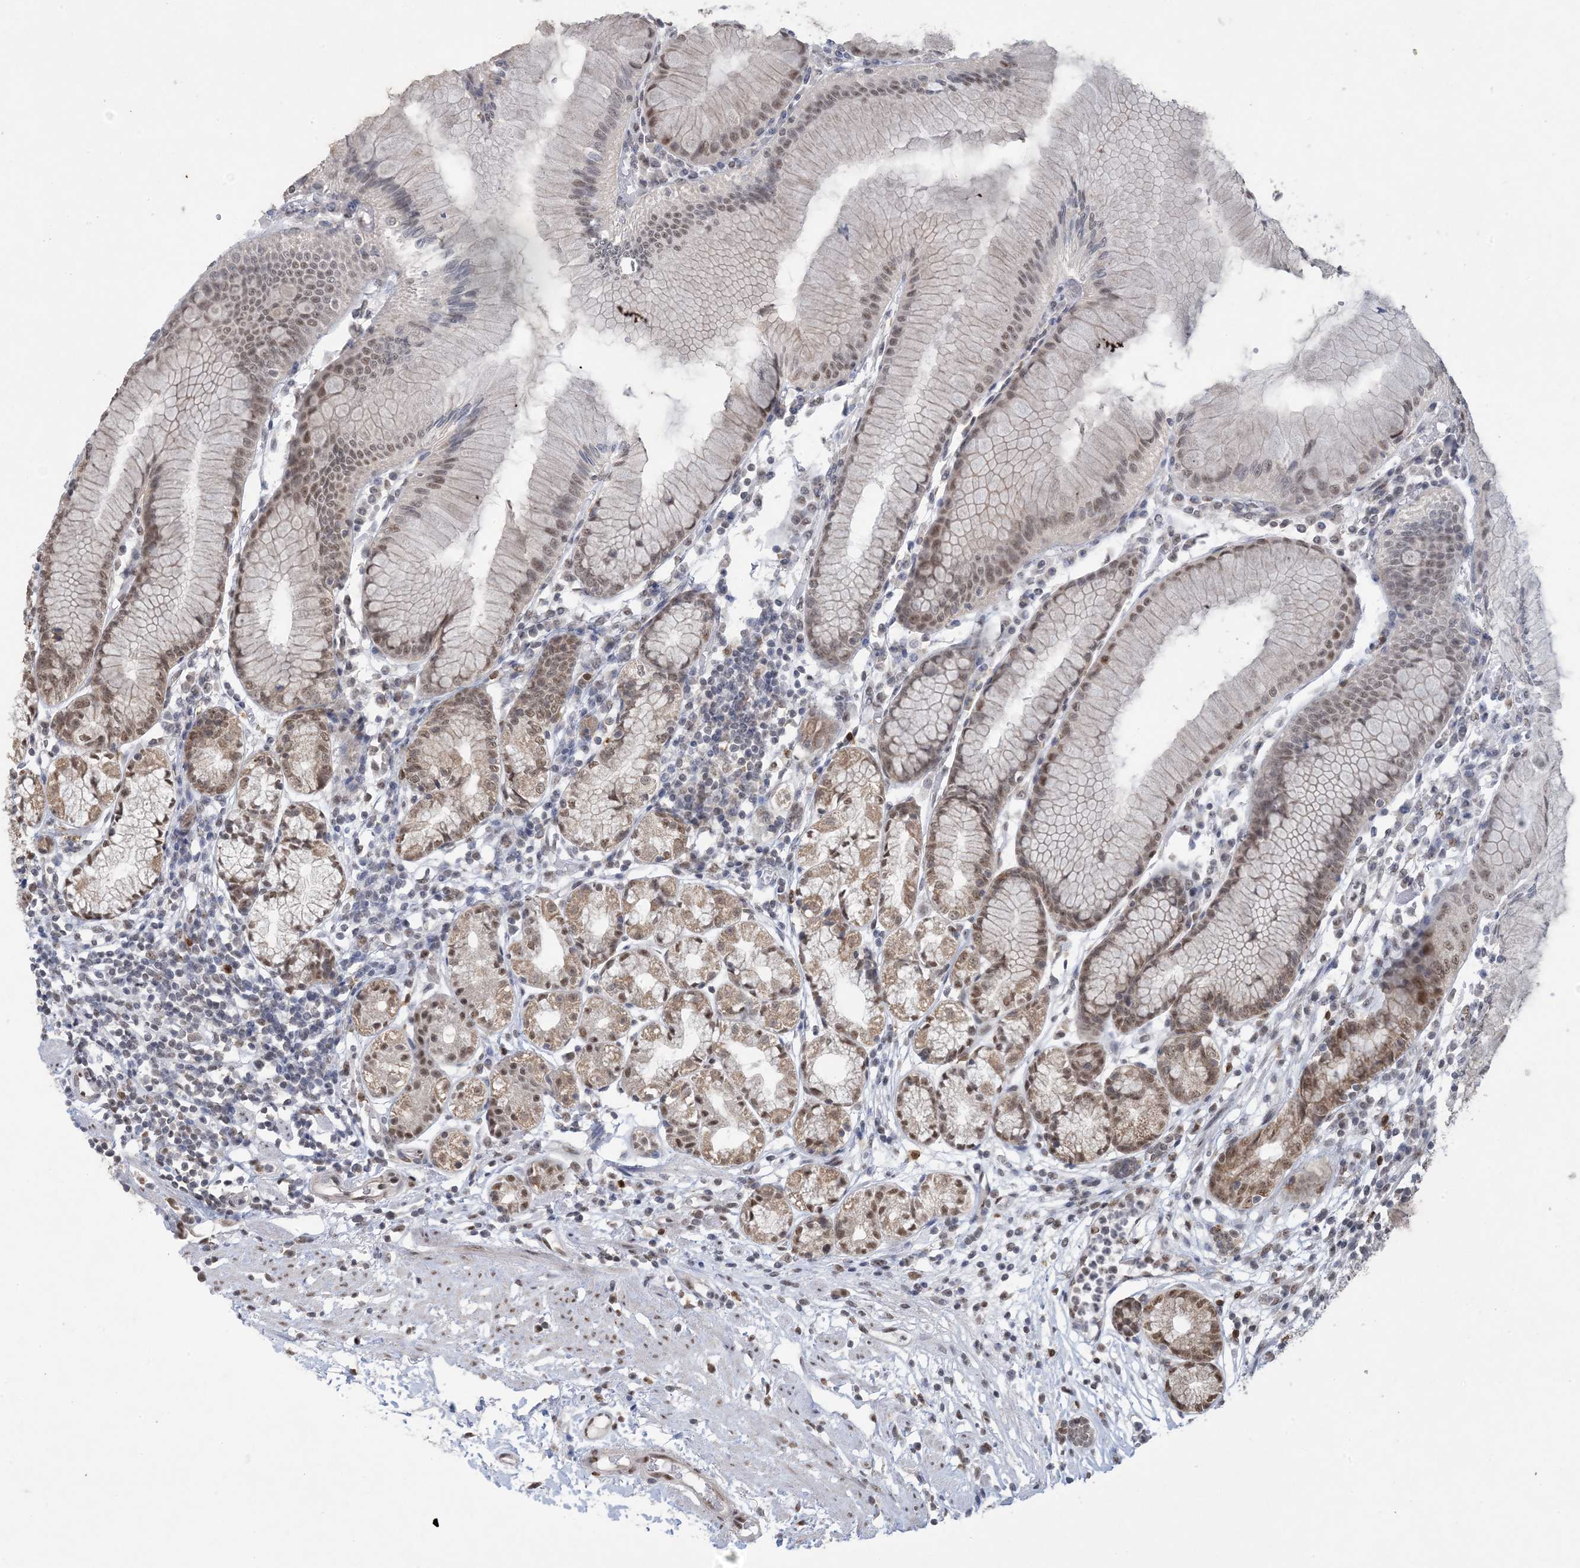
{"staining": {"intensity": "moderate", "quantity": ">75%", "location": "cytoplasmic/membranous,nuclear"}, "tissue": "stomach", "cell_type": "Glandular cells", "image_type": "normal", "snomed": [{"axis": "morphology", "description": "Normal tissue, NOS"}, {"axis": "topography", "description": "Stomach"}], "caption": "This is an image of immunohistochemistry staining of benign stomach, which shows moderate staining in the cytoplasmic/membranous,nuclear of glandular cells.", "gene": "TRMT10C", "patient": {"sex": "female", "age": 57}}